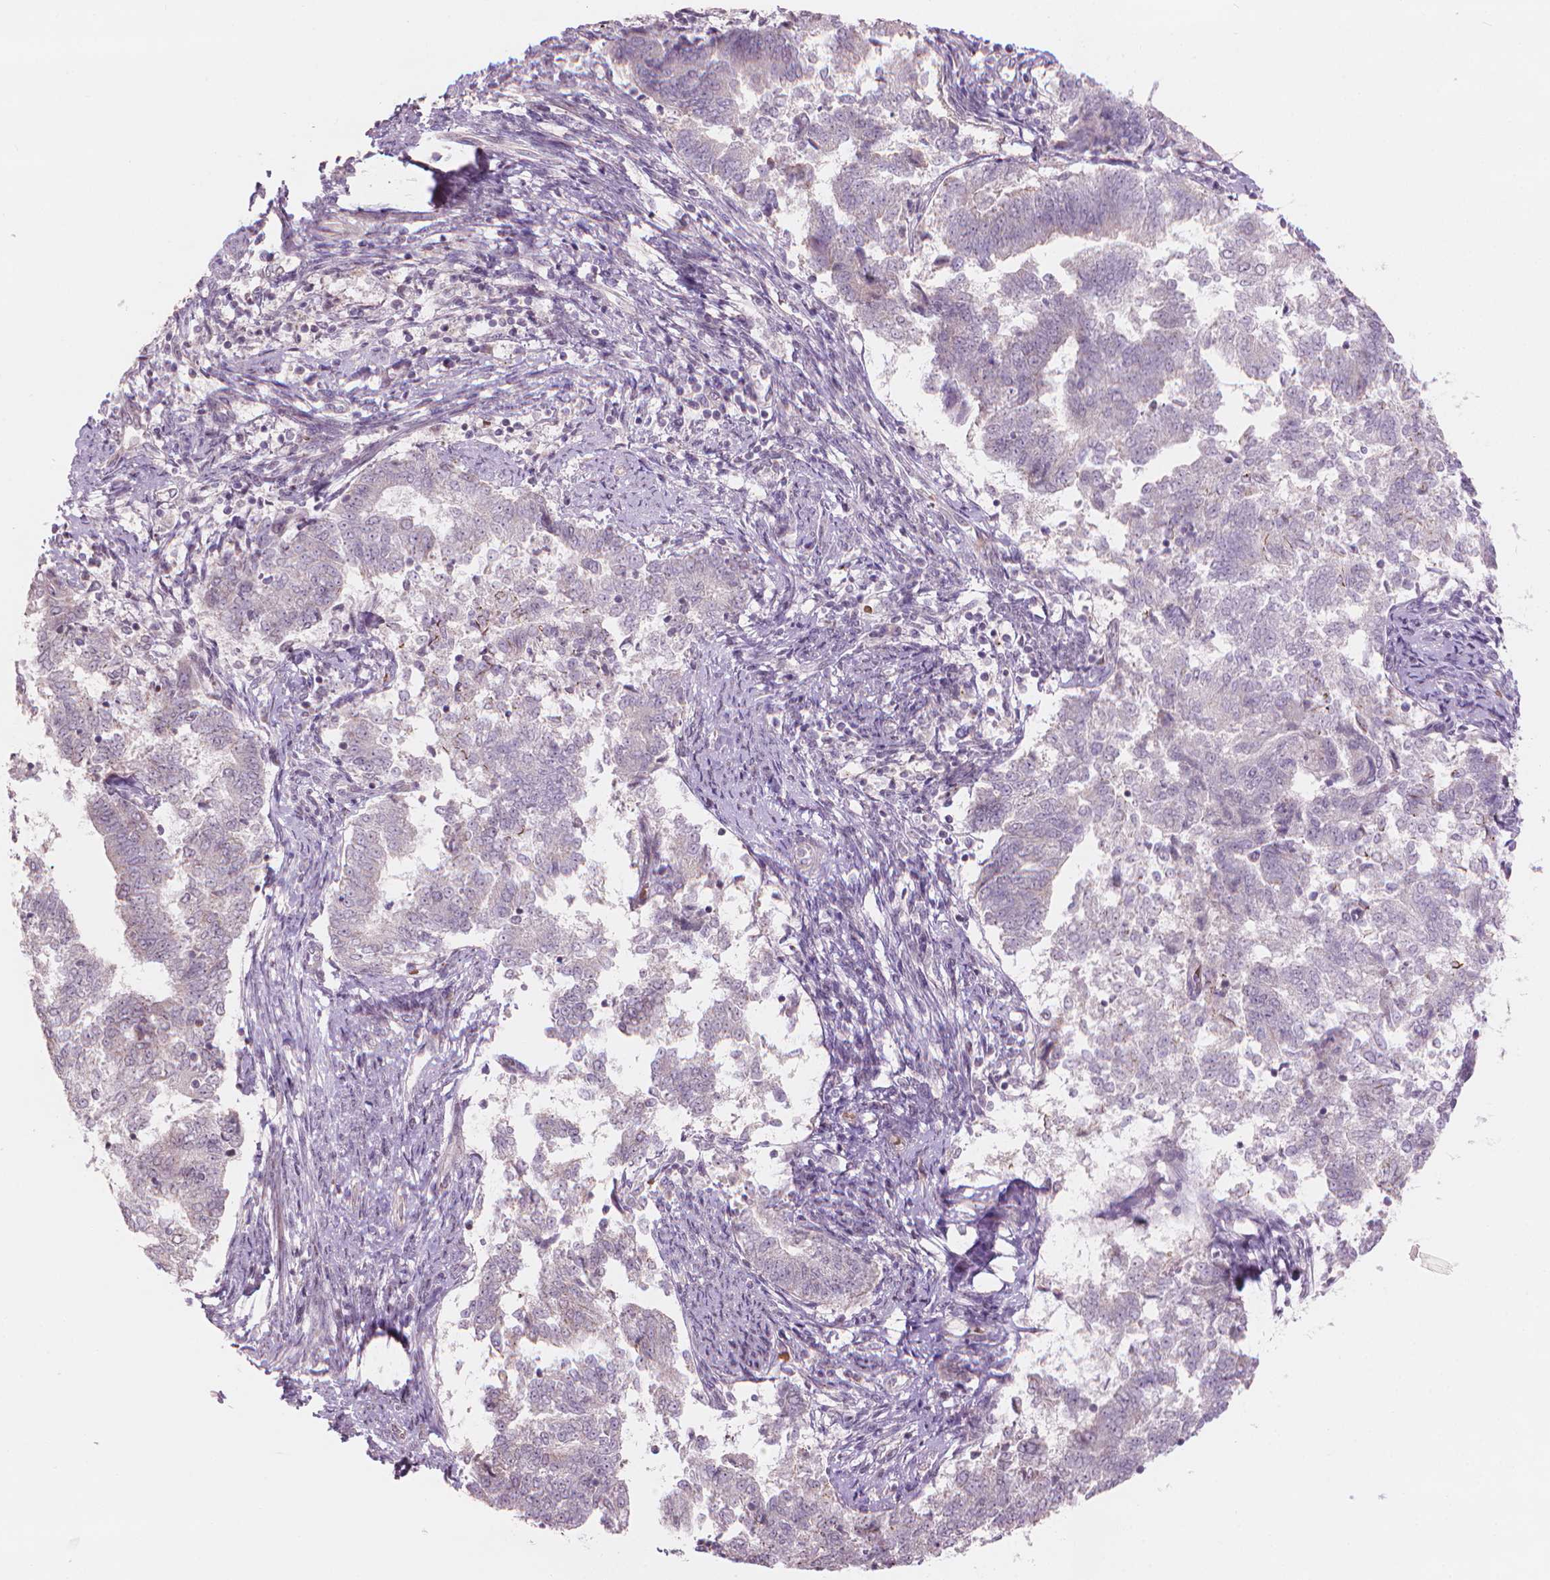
{"staining": {"intensity": "moderate", "quantity": "<25%", "location": "cytoplasmic/membranous"}, "tissue": "endometrial cancer", "cell_type": "Tumor cells", "image_type": "cancer", "snomed": [{"axis": "morphology", "description": "Adenocarcinoma, NOS"}, {"axis": "topography", "description": "Endometrium"}], "caption": "Human endometrial adenocarcinoma stained with a protein marker demonstrates moderate staining in tumor cells.", "gene": "IFFO1", "patient": {"sex": "female", "age": 65}}